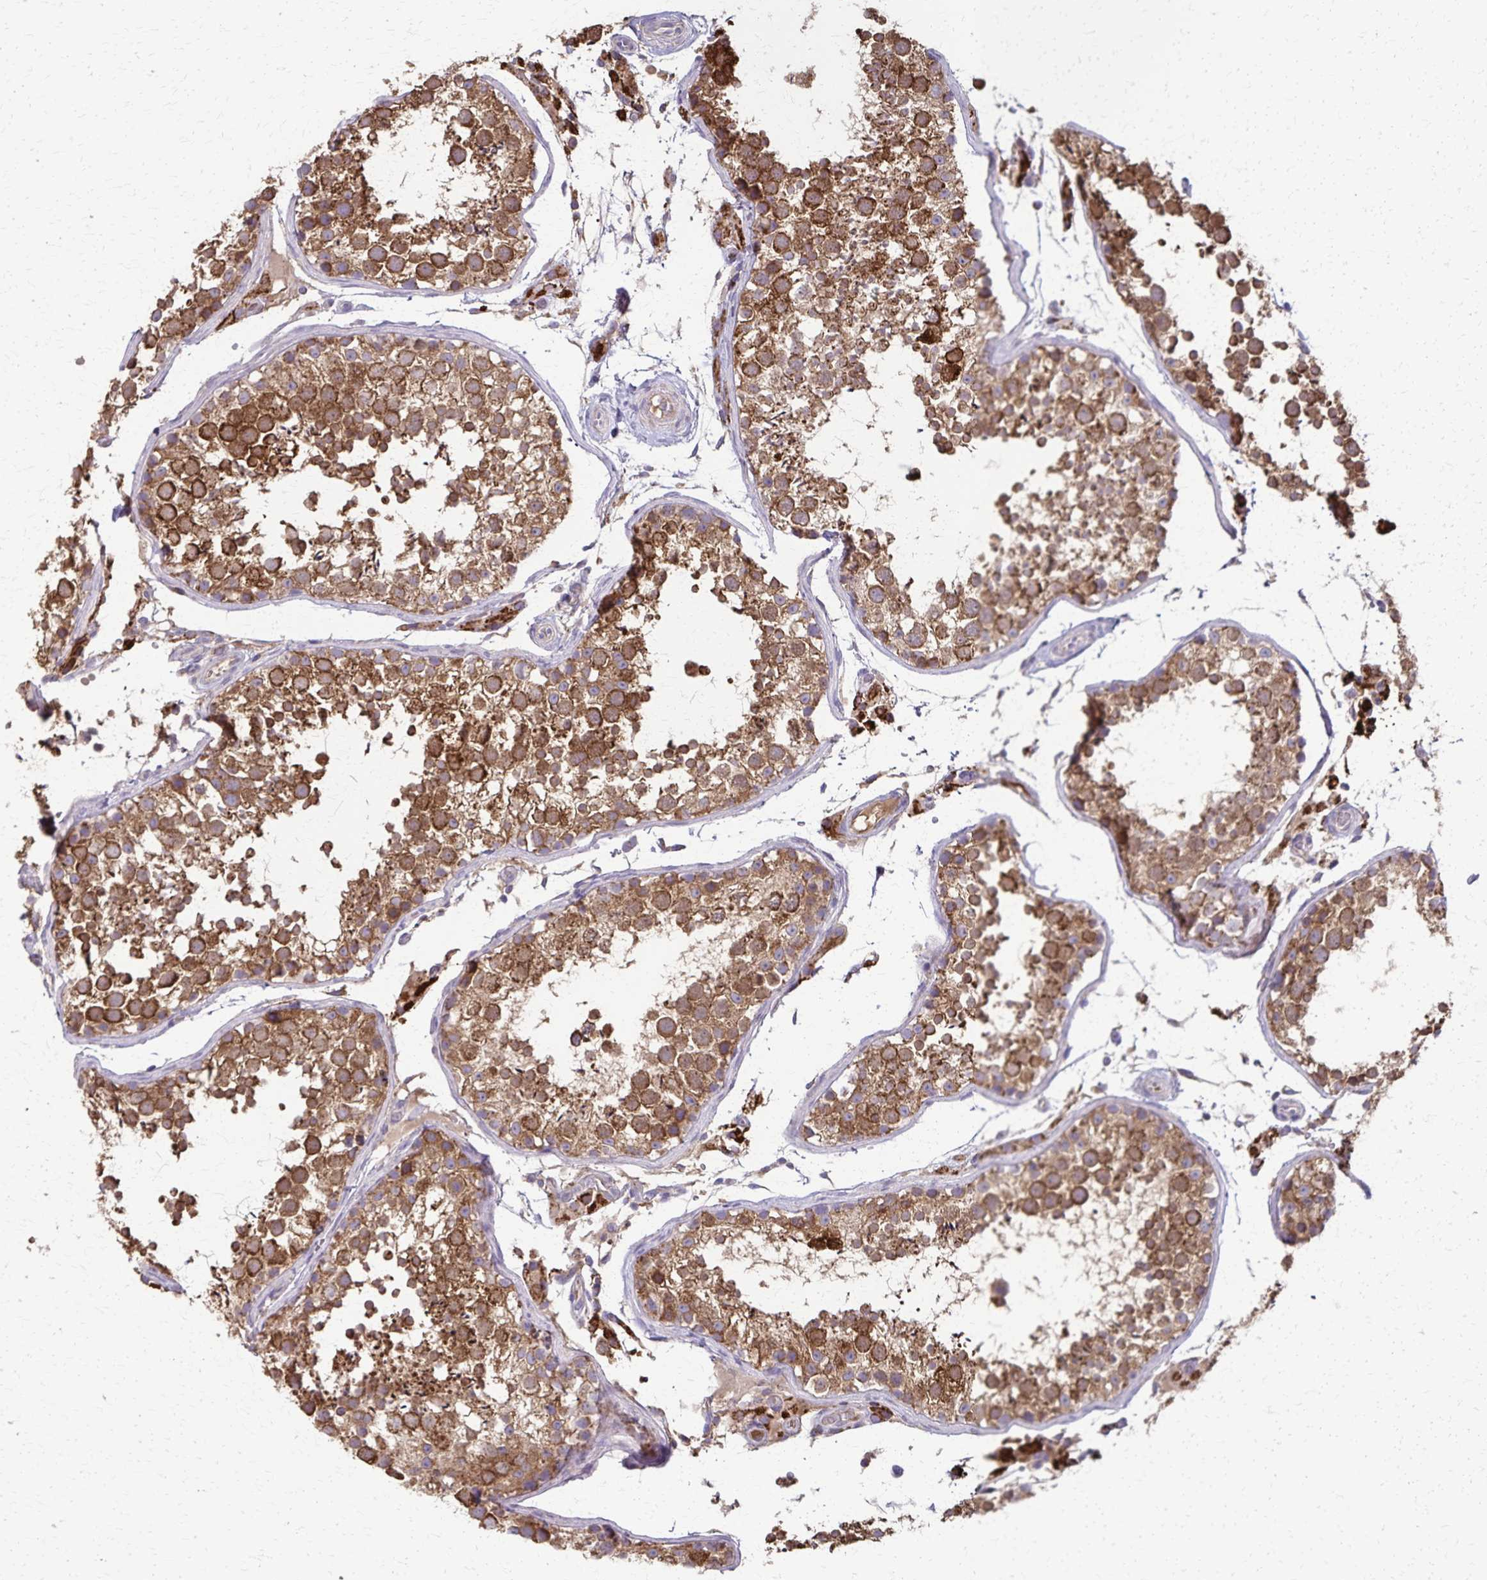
{"staining": {"intensity": "strong", "quantity": ">75%", "location": "cytoplasmic/membranous"}, "tissue": "testis", "cell_type": "Cells in seminiferous ducts", "image_type": "normal", "snomed": [{"axis": "morphology", "description": "Normal tissue, NOS"}, {"axis": "topography", "description": "Testis"}], "caption": "This histopathology image reveals immunohistochemistry (IHC) staining of normal testis, with high strong cytoplasmic/membranous expression in about >75% of cells in seminiferous ducts.", "gene": "RNF10", "patient": {"sex": "male", "age": 29}}